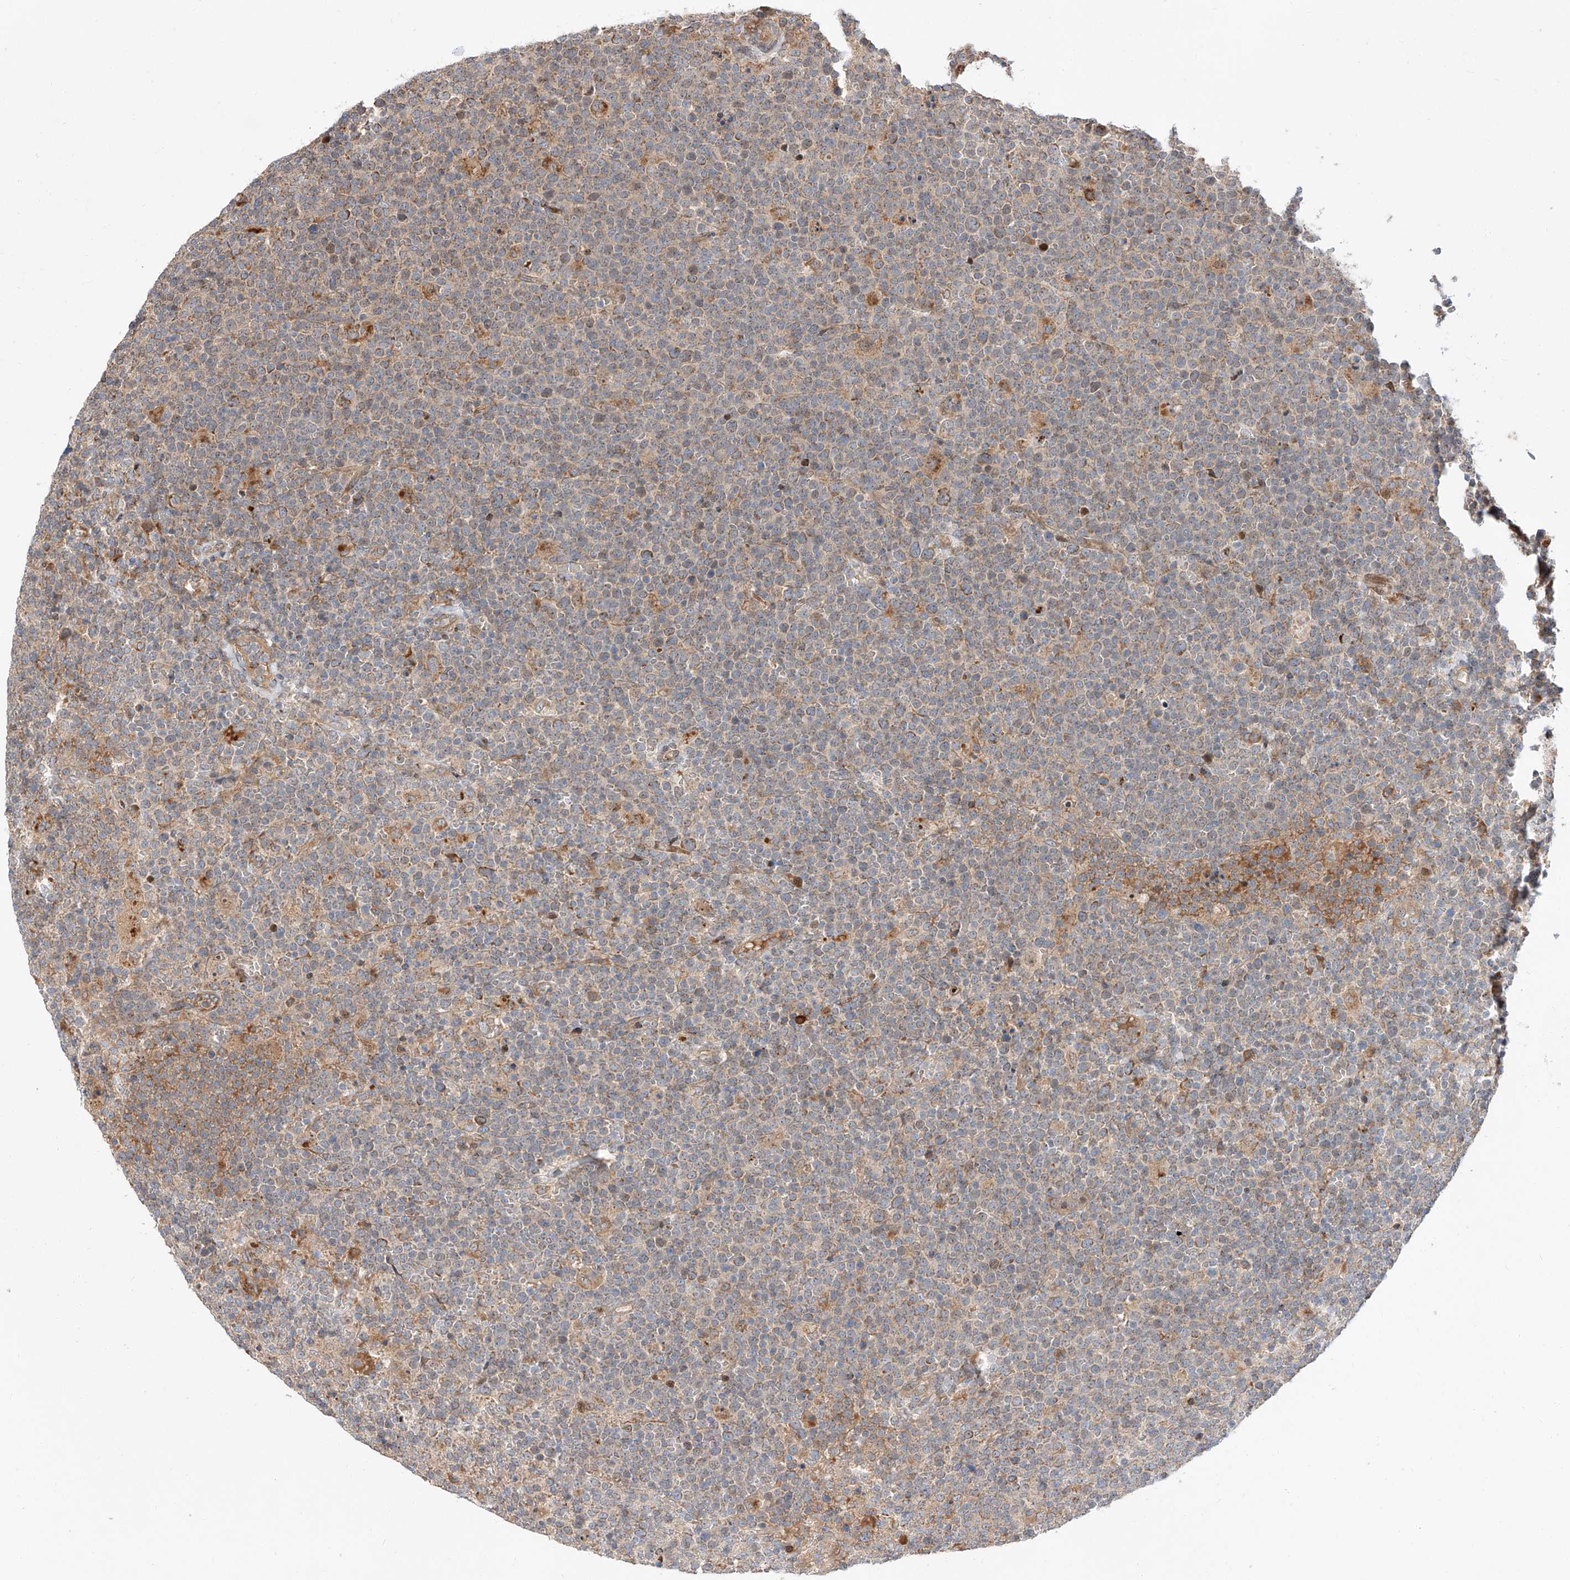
{"staining": {"intensity": "weak", "quantity": "25%-75%", "location": "cytoplasmic/membranous"}, "tissue": "lymphoma", "cell_type": "Tumor cells", "image_type": "cancer", "snomed": [{"axis": "morphology", "description": "Malignant lymphoma, non-Hodgkin's type, High grade"}, {"axis": "topography", "description": "Lymph node"}], "caption": "Weak cytoplasmic/membranous expression for a protein is identified in about 25%-75% of tumor cells of high-grade malignant lymphoma, non-Hodgkin's type using IHC.", "gene": "DIRAS3", "patient": {"sex": "male", "age": 61}}